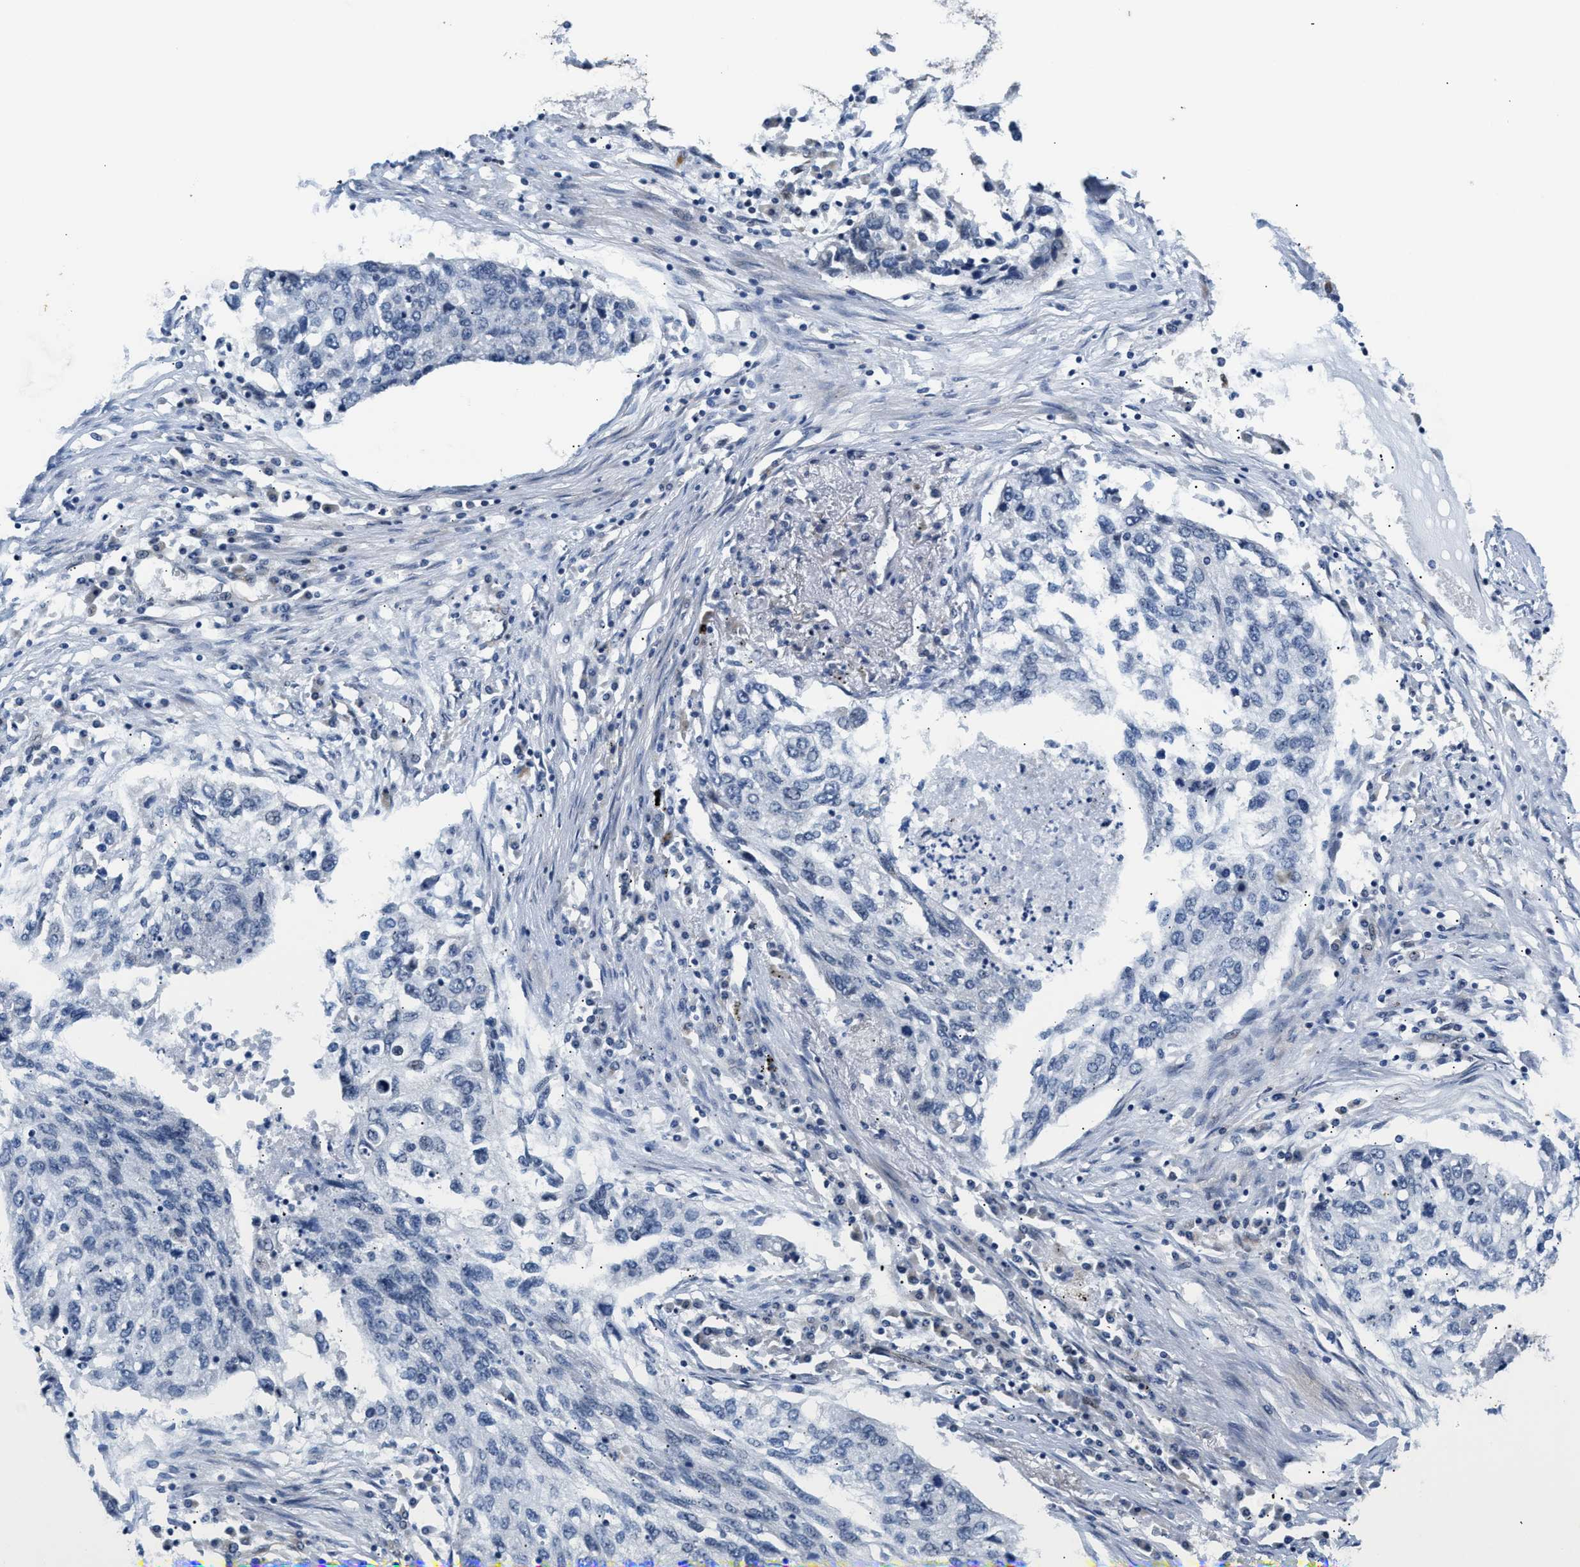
{"staining": {"intensity": "negative", "quantity": "none", "location": "none"}, "tissue": "lung cancer", "cell_type": "Tumor cells", "image_type": "cancer", "snomed": [{"axis": "morphology", "description": "Squamous cell carcinoma, NOS"}, {"axis": "topography", "description": "Lung"}], "caption": "The image demonstrates no staining of tumor cells in squamous cell carcinoma (lung). (DAB immunohistochemistry (IHC) with hematoxylin counter stain).", "gene": "PPM1H", "patient": {"sex": "female", "age": 63}}